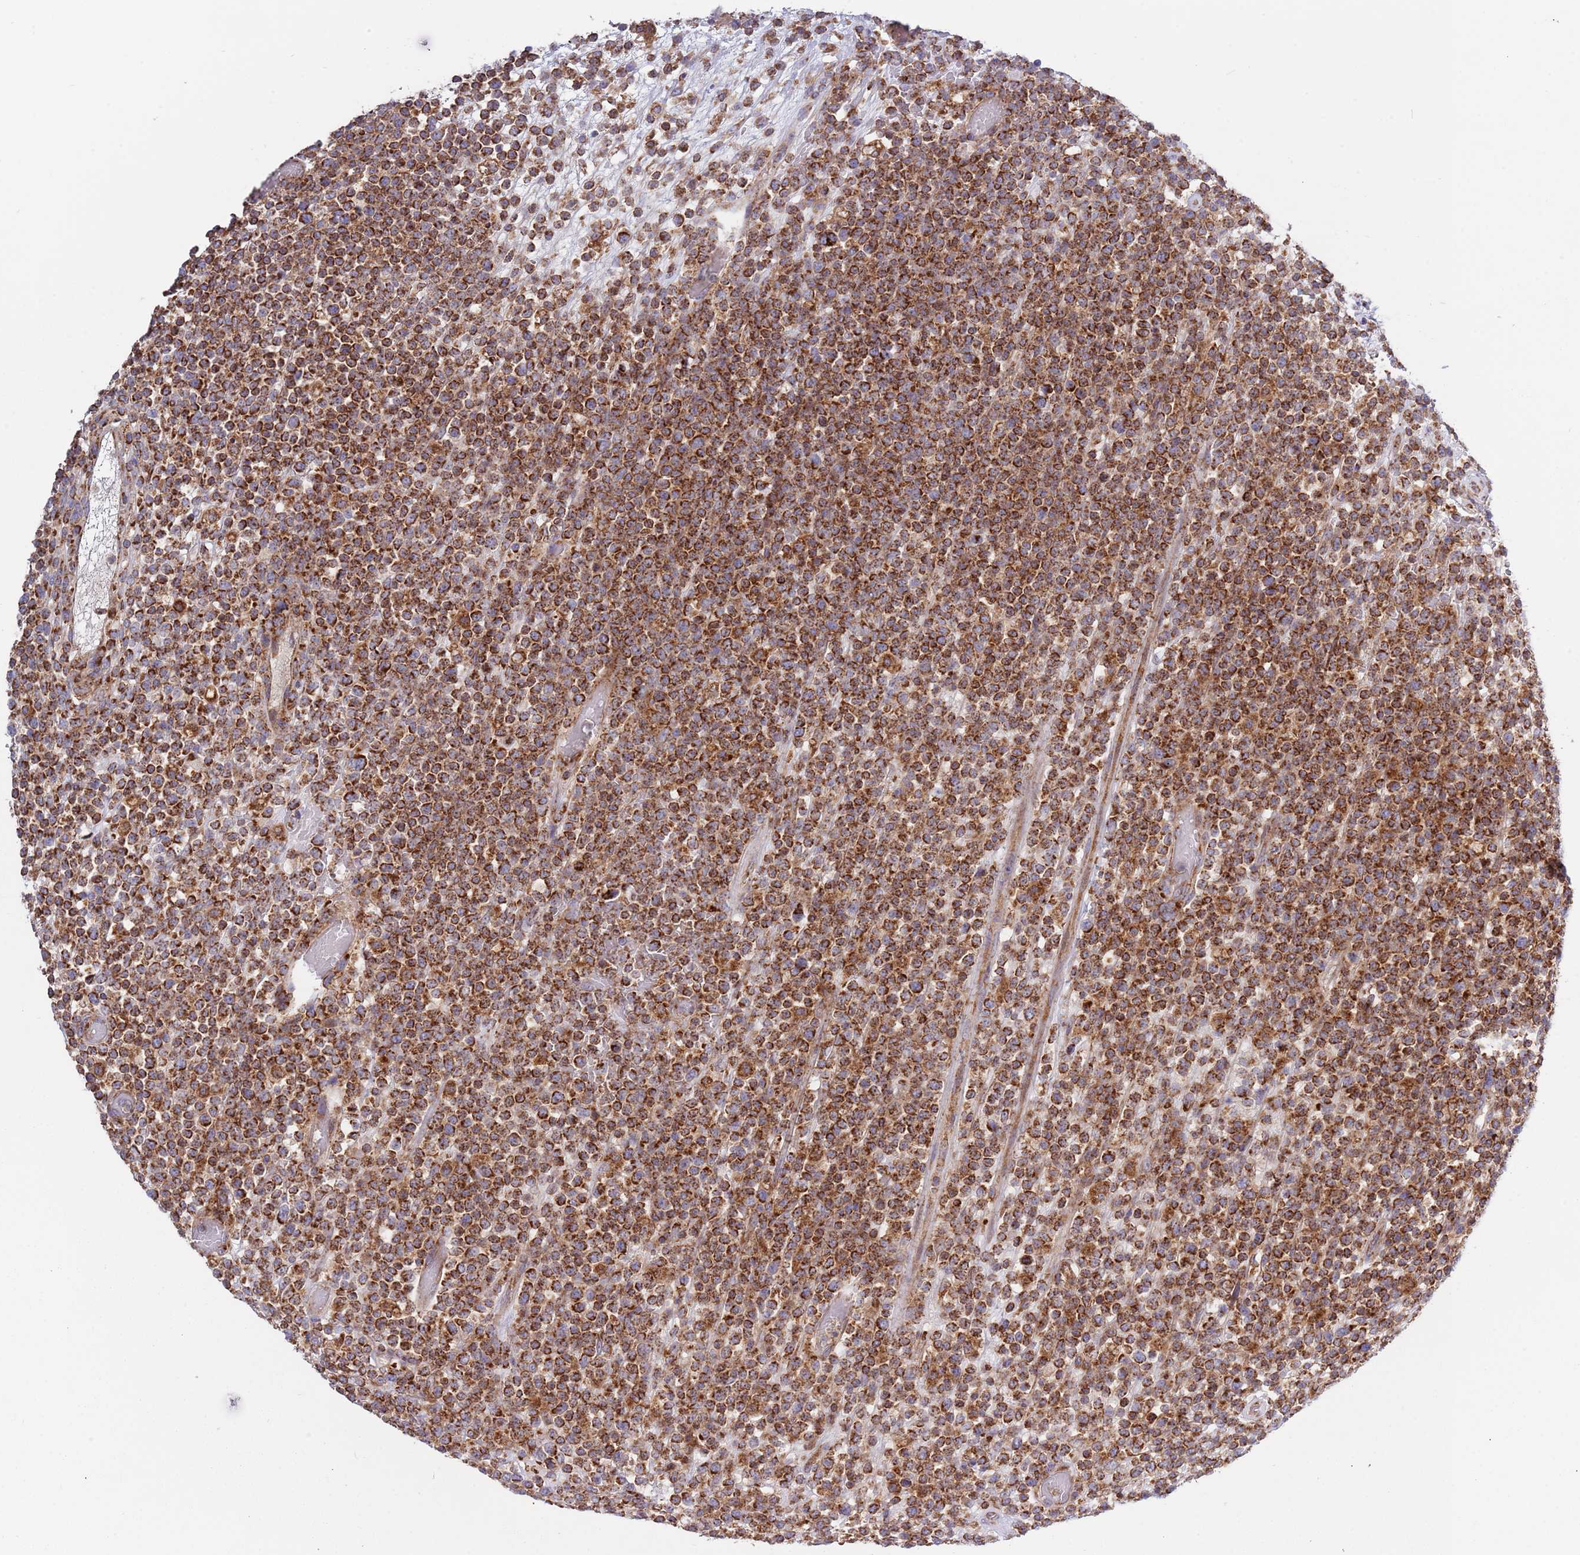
{"staining": {"intensity": "strong", "quantity": ">75%", "location": "cytoplasmic/membranous"}, "tissue": "lymphoma", "cell_type": "Tumor cells", "image_type": "cancer", "snomed": [{"axis": "morphology", "description": "Malignant lymphoma, non-Hodgkin's type, High grade"}, {"axis": "topography", "description": "Colon"}], "caption": "Tumor cells reveal high levels of strong cytoplasmic/membranous expression in about >75% of cells in human high-grade malignant lymphoma, non-Hodgkin's type. (Stains: DAB (3,3'-diaminobenzidine) in brown, nuclei in blue, Microscopy: brightfield microscopy at high magnification).", "gene": "IRS4", "patient": {"sex": "female", "age": 53}}